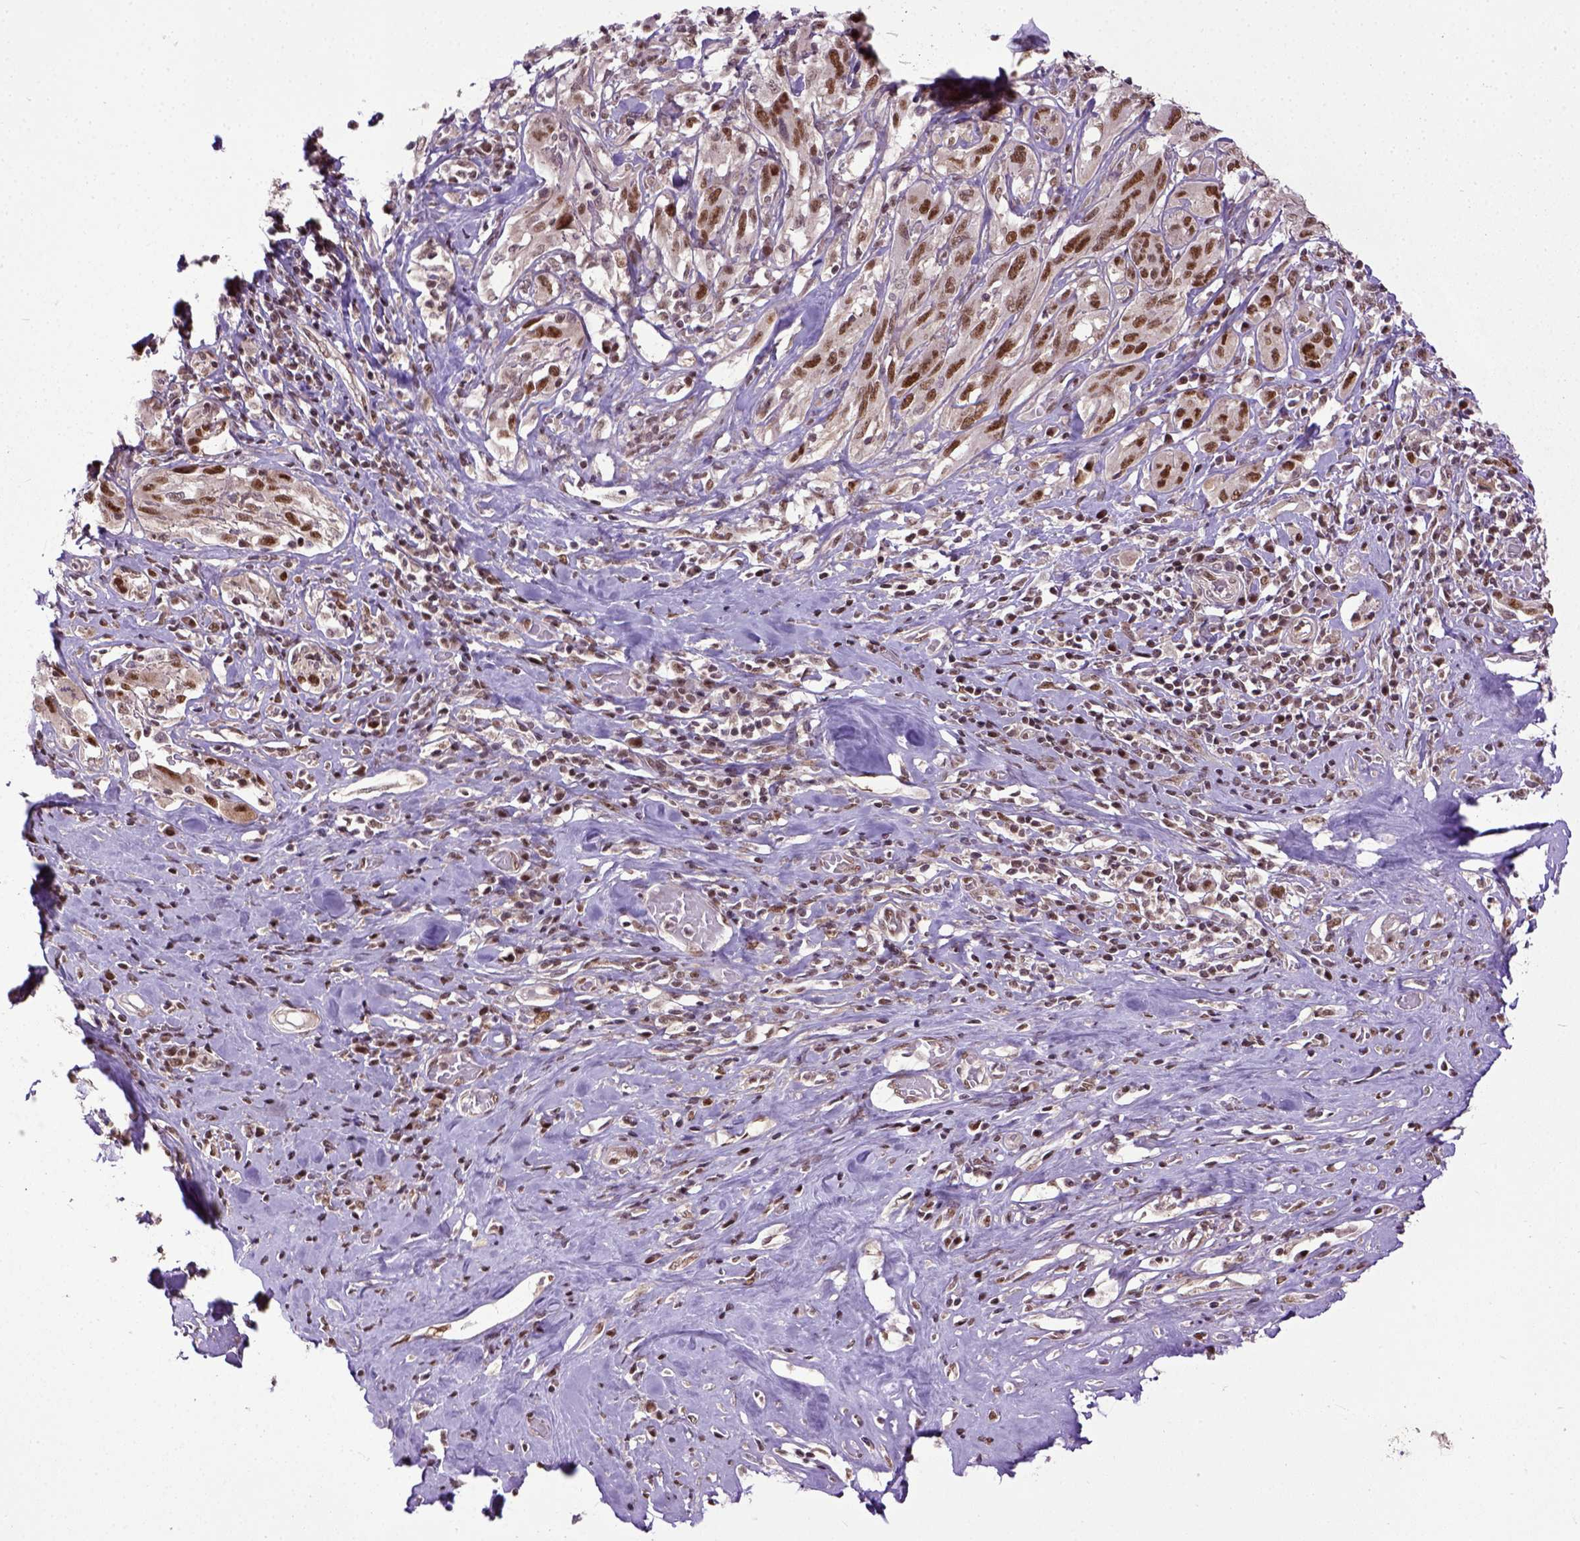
{"staining": {"intensity": "moderate", "quantity": ">75%", "location": "nuclear"}, "tissue": "melanoma", "cell_type": "Tumor cells", "image_type": "cancer", "snomed": [{"axis": "morphology", "description": "Malignant melanoma, NOS"}, {"axis": "topography", "description": "Skin"}], "caption": "IHC of malignant melanoma displays medium levels of moderate nuclear positivity in about >75% of tumor cells.", "gene": "UBA3", "patient": {"sex": "female", "age": 91}}